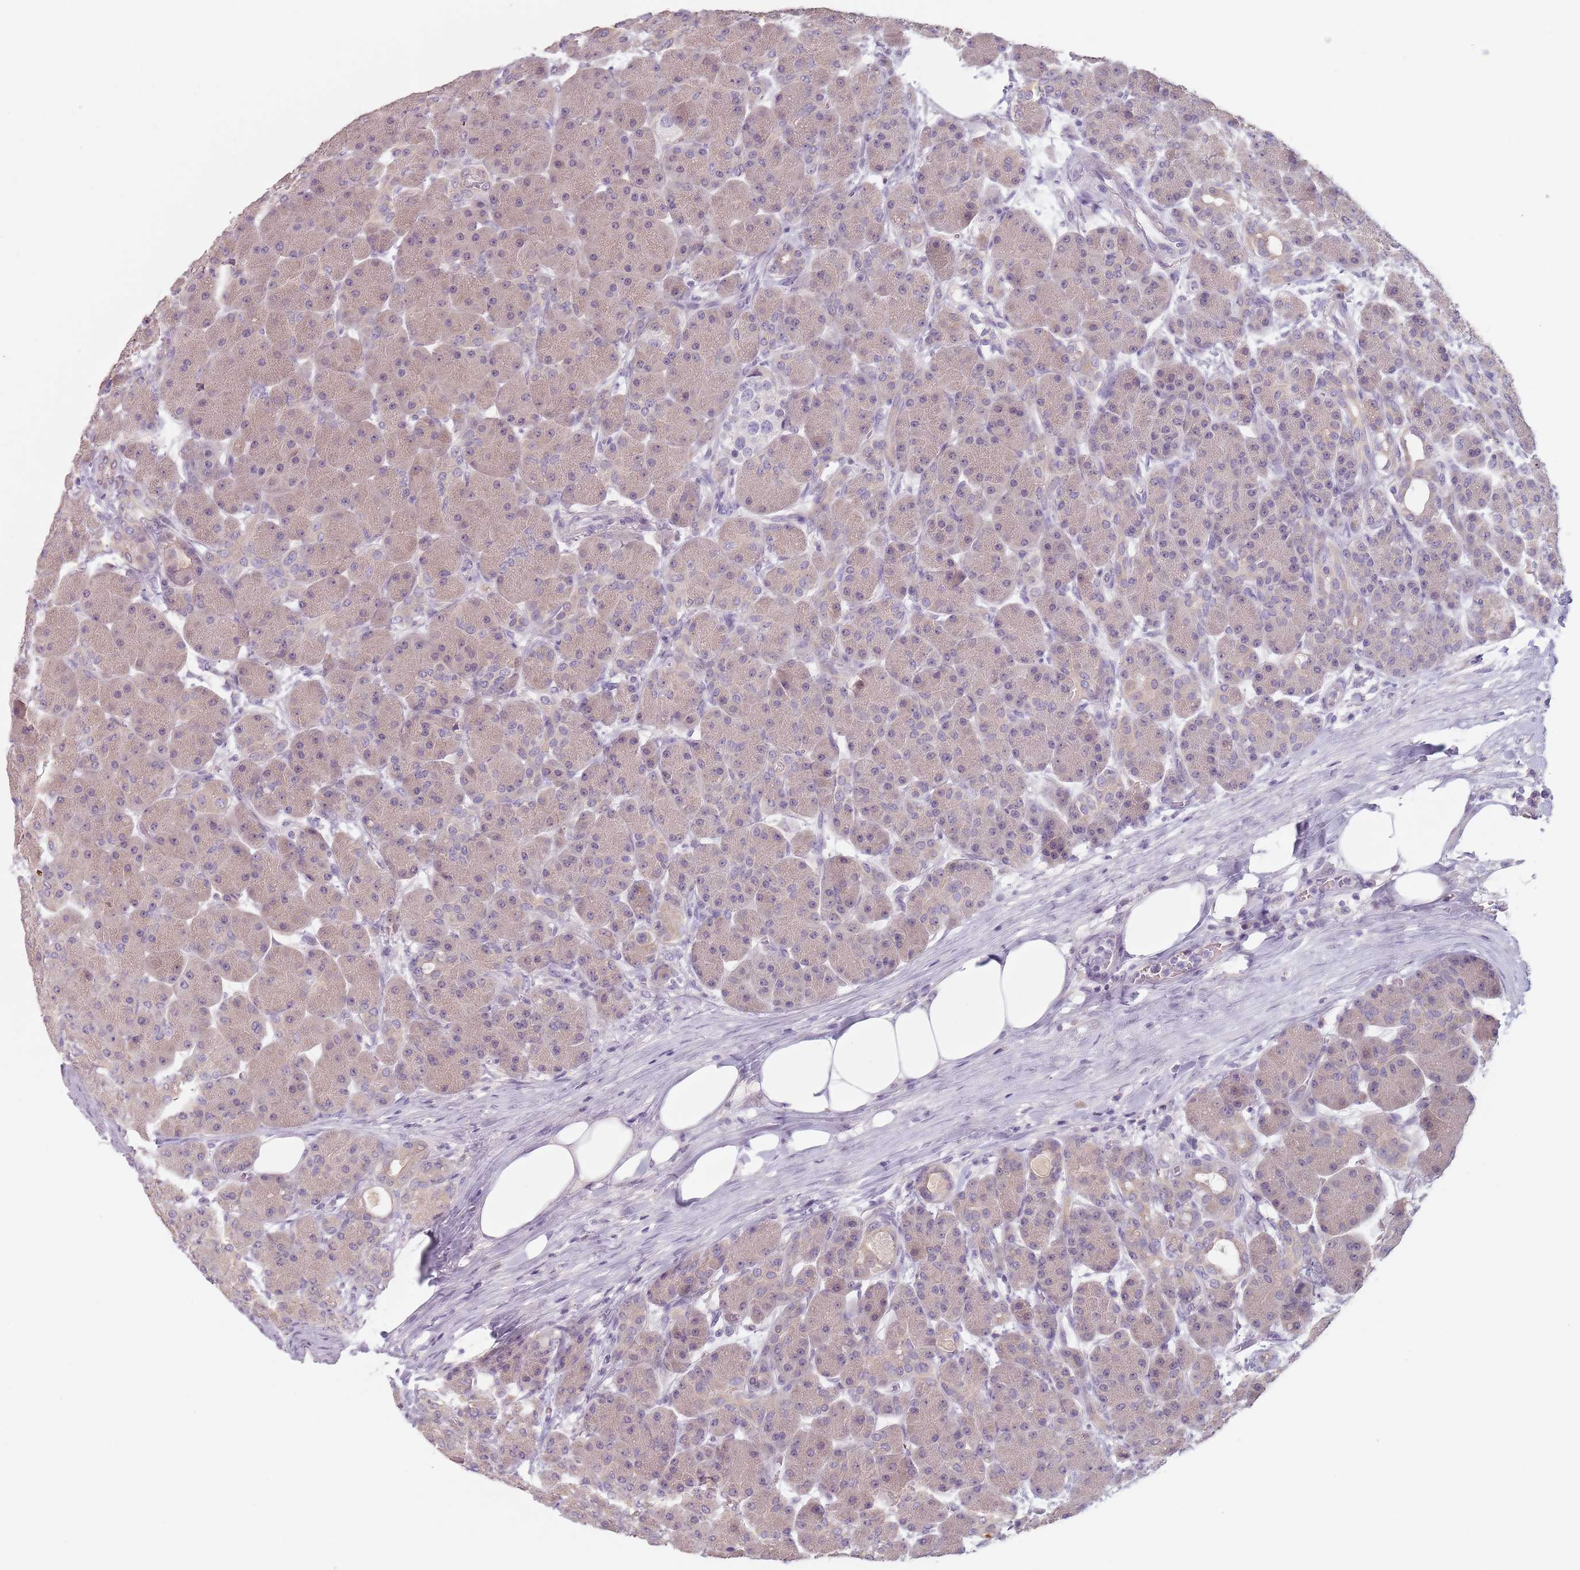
{"staining": {"intensity": "weak", "quantity": ">75%", "location": "cytoplasmic/membranous"}, "tissue": "pancreas", "cell_type": "Exocrine glandular cells", "image_type": "normal", "snomed": [{"axis": "morphology", "description": "Normal tissue, NOS"}, {"axis": "topography", "description": "Pancreas"}], "caption": "Immunohistochemistry (IHC) photomicrograph of benign pancreas stained for a protein (brown), which demonstrates low levels of weak cytoplasmic/membranous expression in about >75% of exocrine glandular cells.", "gene": "CEP19", "patient": {"sex": "male", "age": 63}}